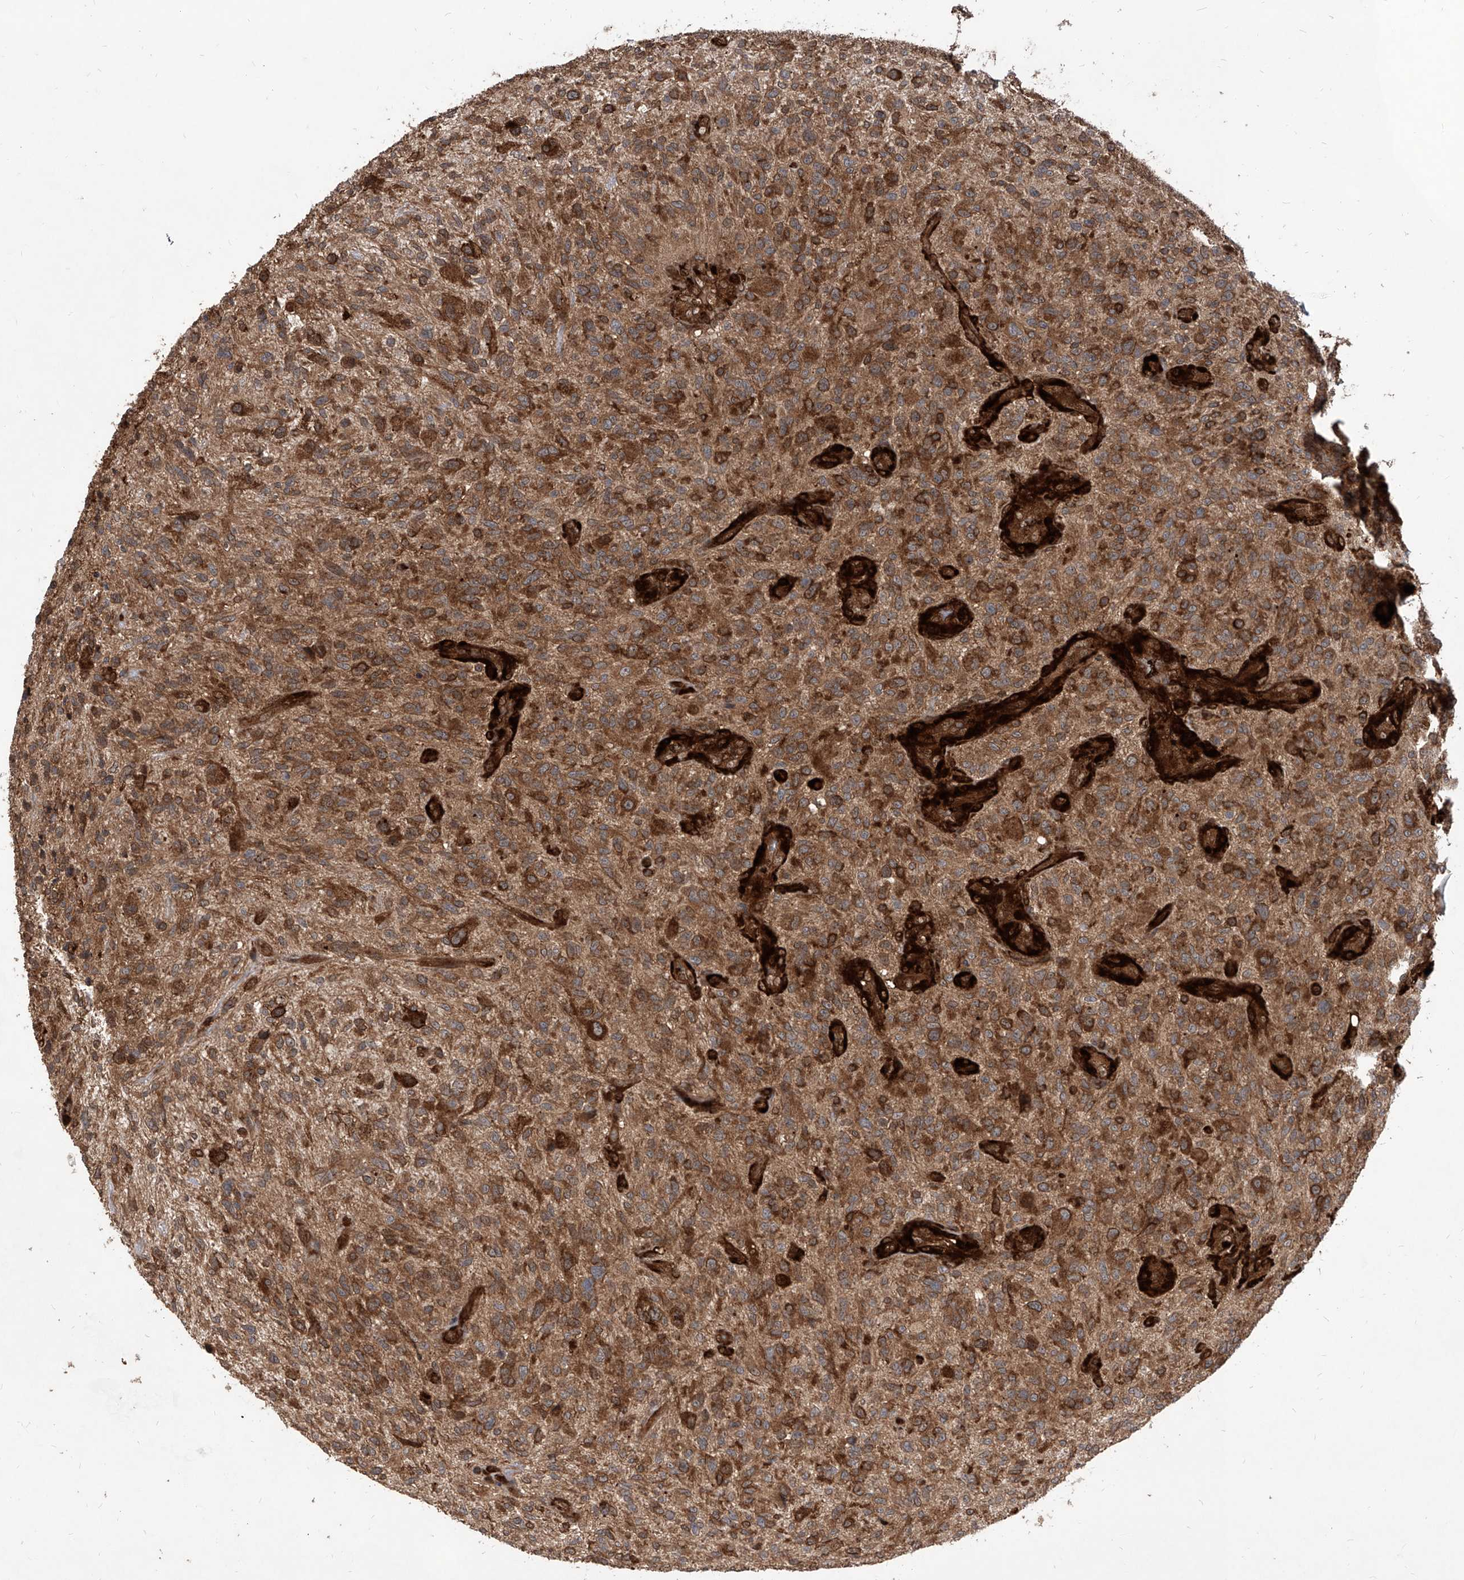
{"staining": {"intensity": "moderate", "quantity": ">75%", "location": "cytoplasmic/membranous"}, "tissue": "glioma", "cell_type": "Tumor cells", "image_type": "cancer", "snomed": [{"axis": "morphology", "description": "Glioma, malignant, High grade"}, {"axis": "topography", "description": "Brain"}], "caption": "Glioma was stained to show a protein in brown. There is medium levels of moderate cytoplasmic/membranous positivity in approximately >75% of tumor cells.", "gene": "MAGED2", "patient": {"sex": "male", "age": 47}}